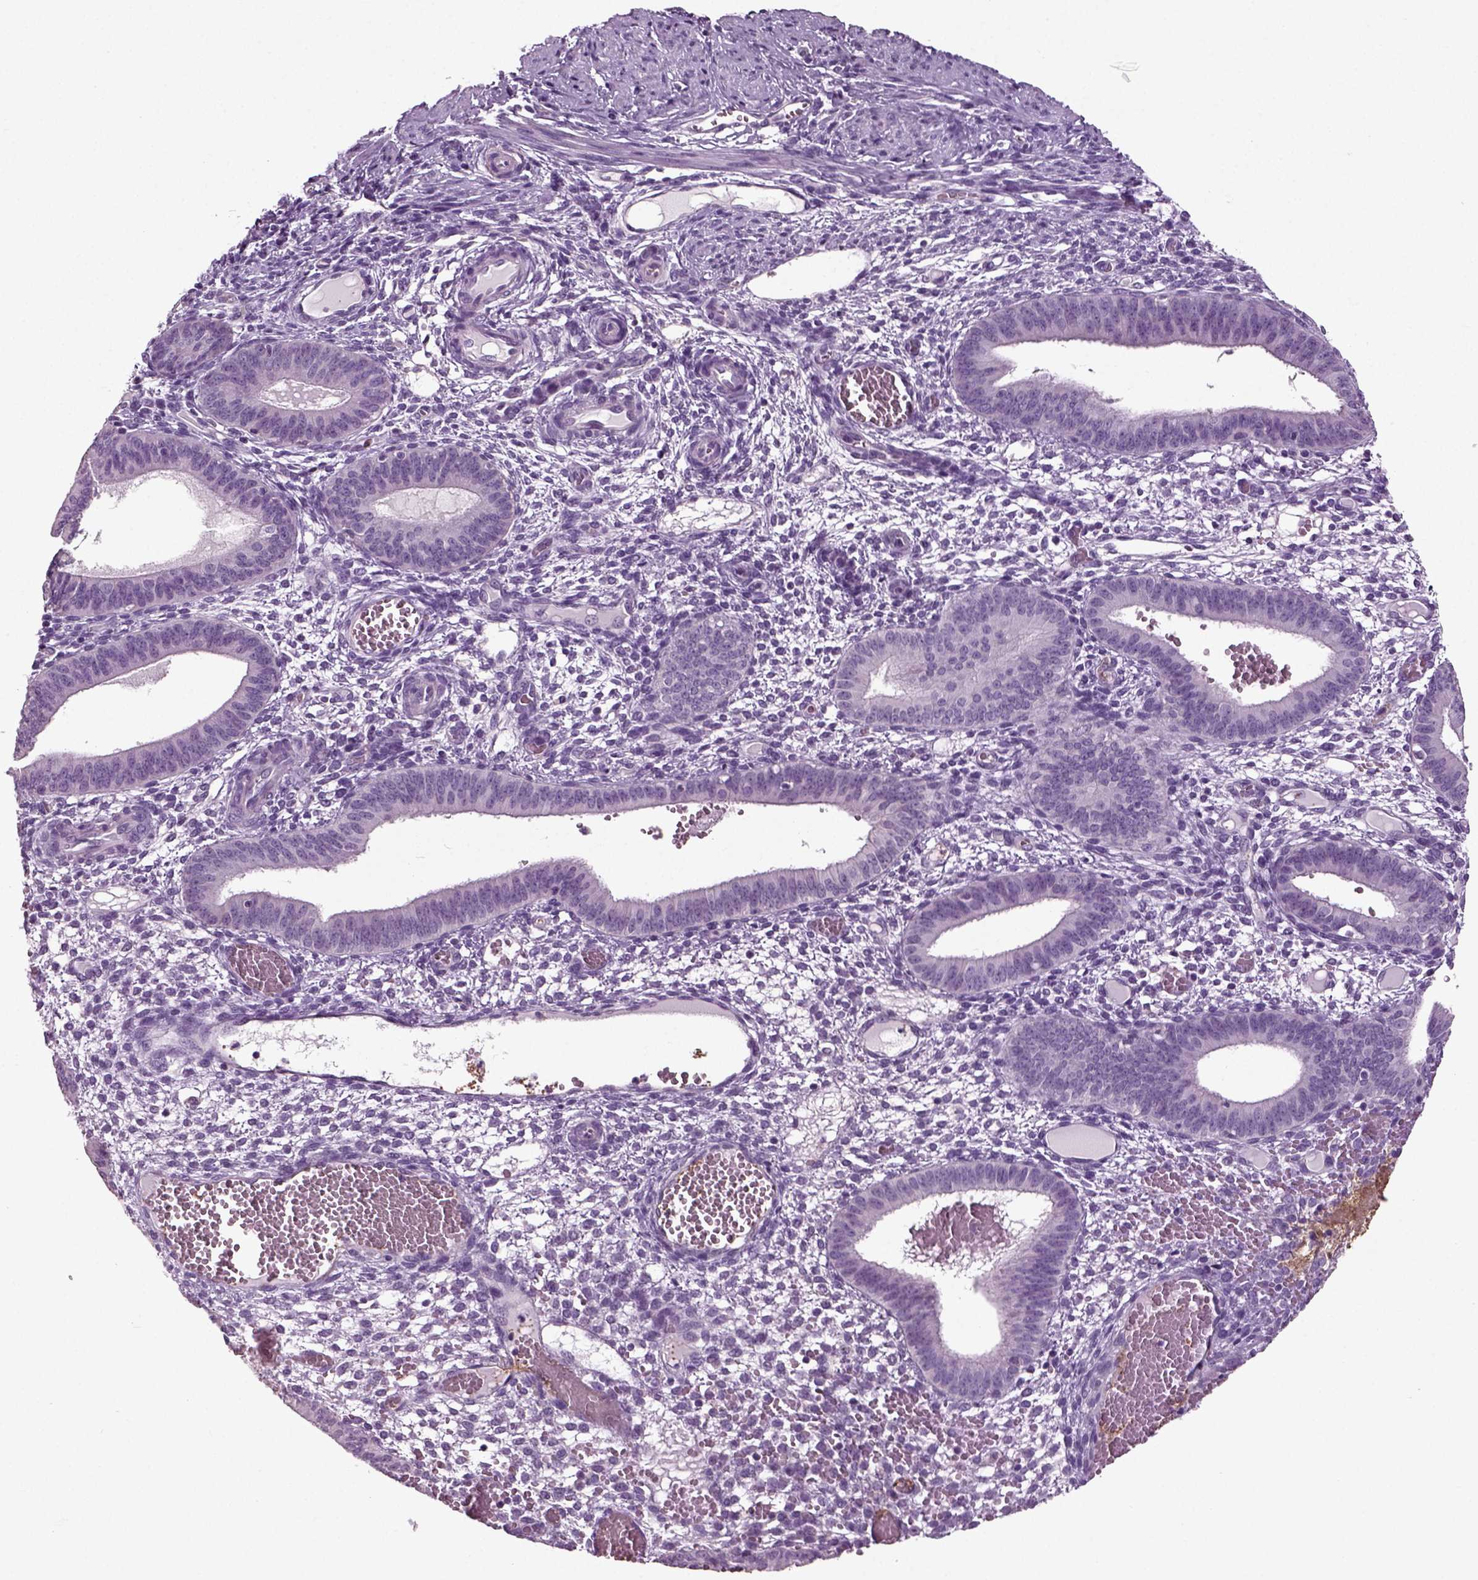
{"staining": {"intensity": "negative", "quantity": "none", "location": "none"}, "tissue": "endometrium", "cell_type": "Cells in endometrial stroma", "image_type": "normal", "snomed": [{"axis": "morphology", "description": "Normal tissue, NOS"}, {"axis": "topography", "description": "Endometrium"}], "caption": "This is a image of immunohistochemistry staining of normal endometrium, which shows no staining in cells in endometrial stroma.", "gene": "DEFB118", "patient": {"sex": "female", "age": 42}}